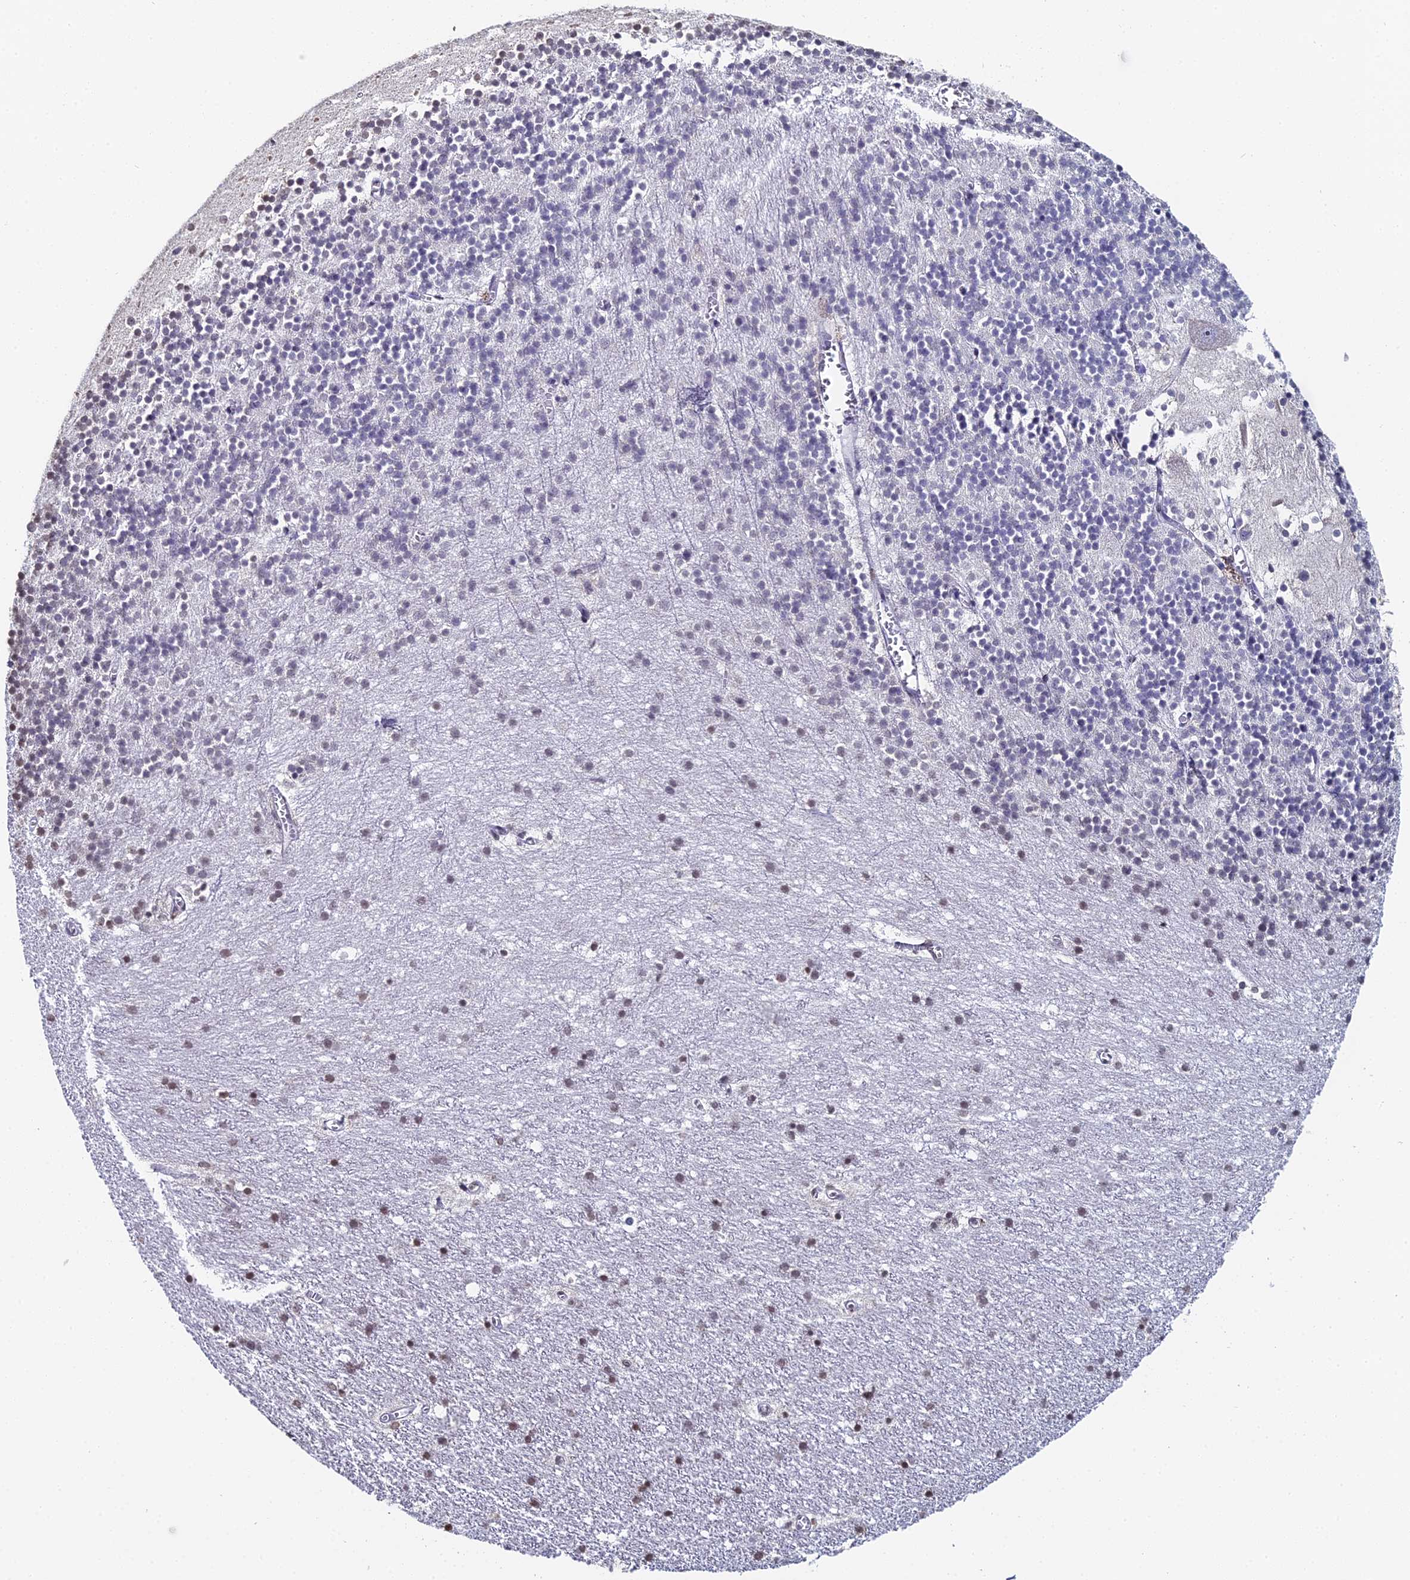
{"staining": {"intensity": "negative", "quantity": "none", "location": "none"}, "tissue": "cerebellum", "cell_type": "Cells in granular layer", "image_type": "normal", "snomed": [{"axis": "morphology", "description": "Normal tissue, NOS"}, {"axis": "topography", "description": "Cerebellum"}], "caption": "Immunohistochemistry of unremarkable human cerebellum demonstrates no positivity in cells in granular layer. (Stains: DAB immunohistochemistry (IHC) with hematoxylin counter stain, Microscopy: brightfield microscopy at high magnification).", "gene": "PRR22", "patient": {"sex": "male", "age": 54}}